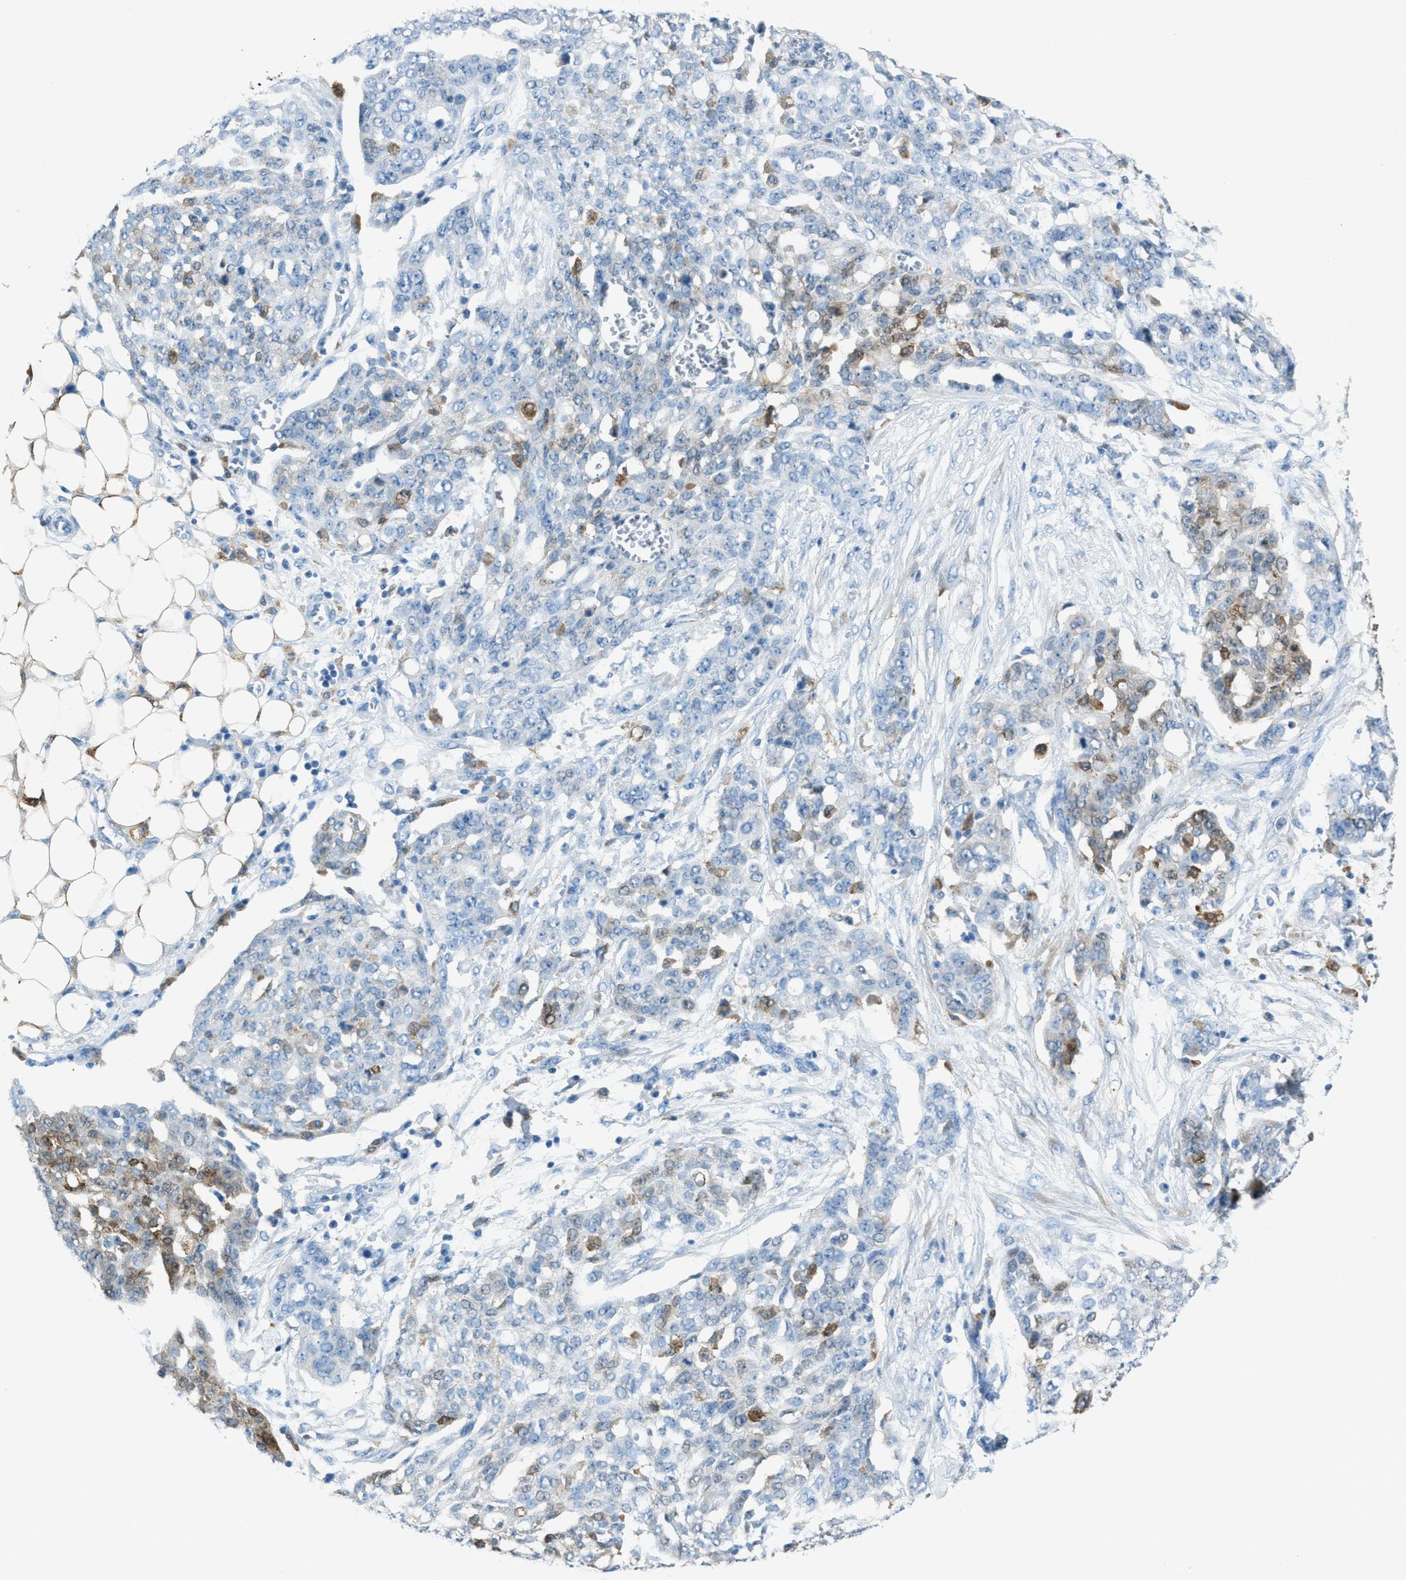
{"staining": {"intensity": "negative", "quantity": "none", "location": "none"}, "tissue": "ovarian cancer", "cell_type": "Tumor cells", "image_type": "cancer", "snomed": [{"axis": "morphology", "description": "Cystadenocarcinoma, serous, NOS"}, {"axis": "topography", "description": "Soft tissue"}, {"axis": "topography", "description": "Ovary"}], "caption": "There is no significant positivity in tumor cells of serous cystadenocarcinoma (ovarian).", "gene": "MATCAP2", "patient": {"sex": "female", "age": 57}}